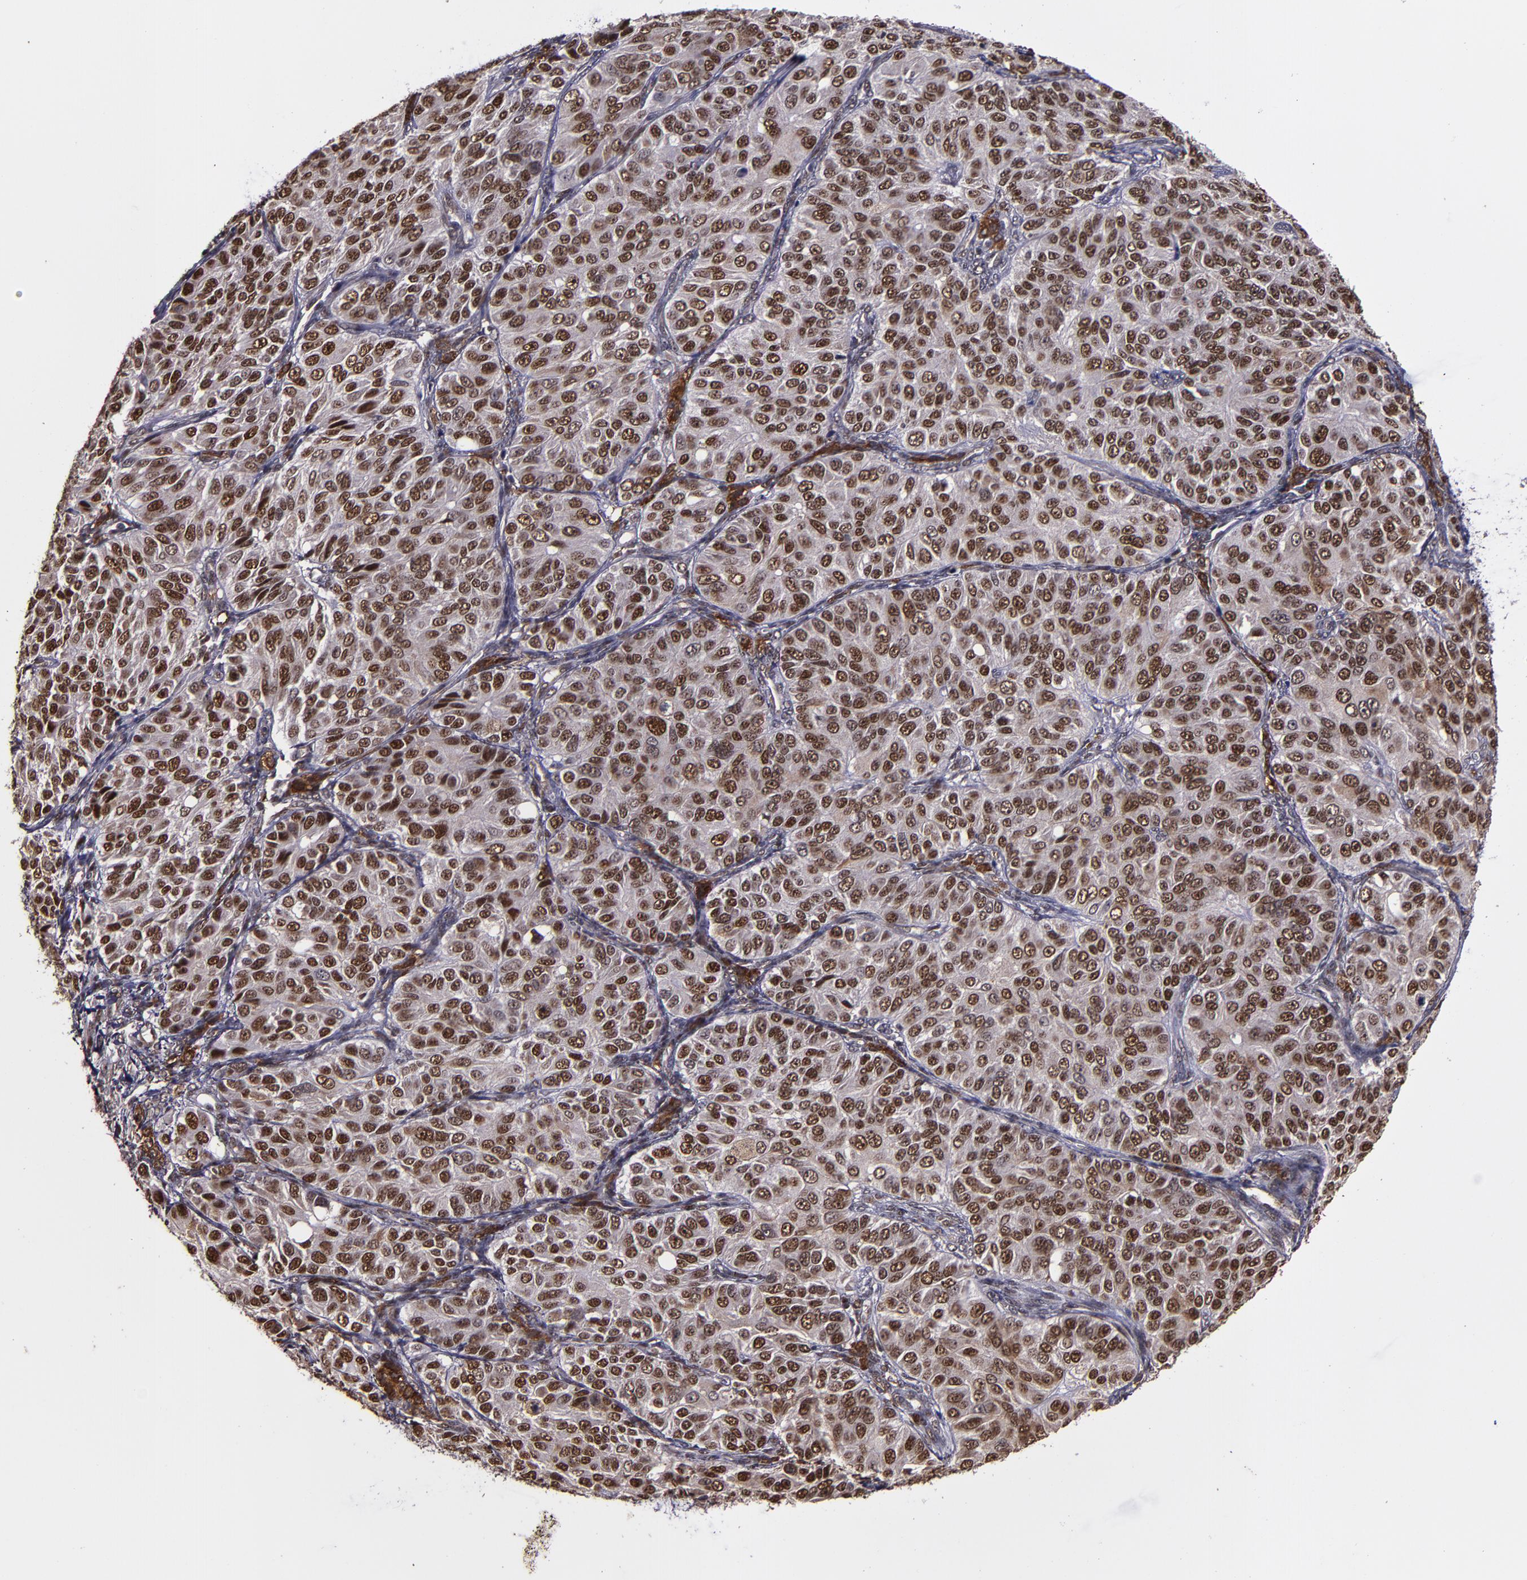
{"staining": {"intensity": "strong", "quantity": ">75%", "location": "nuclear"}, "tissue": "ovarian cancer", "cell_type": "Tumor cells", "image_type": "cancer", "snomed": [{"axis": "morphology", "description": "Carcinoma, endometroid"}, {"axis": "topography", "description": "Ovary"}], "caption": "Protein analysis of ovarian endometroid carcinoma tissue exhibits strong nuclear positivity in about >75% of tumor cells.", "gene": "CHEK2", "patient": {"sex": "female", "age": 51}}